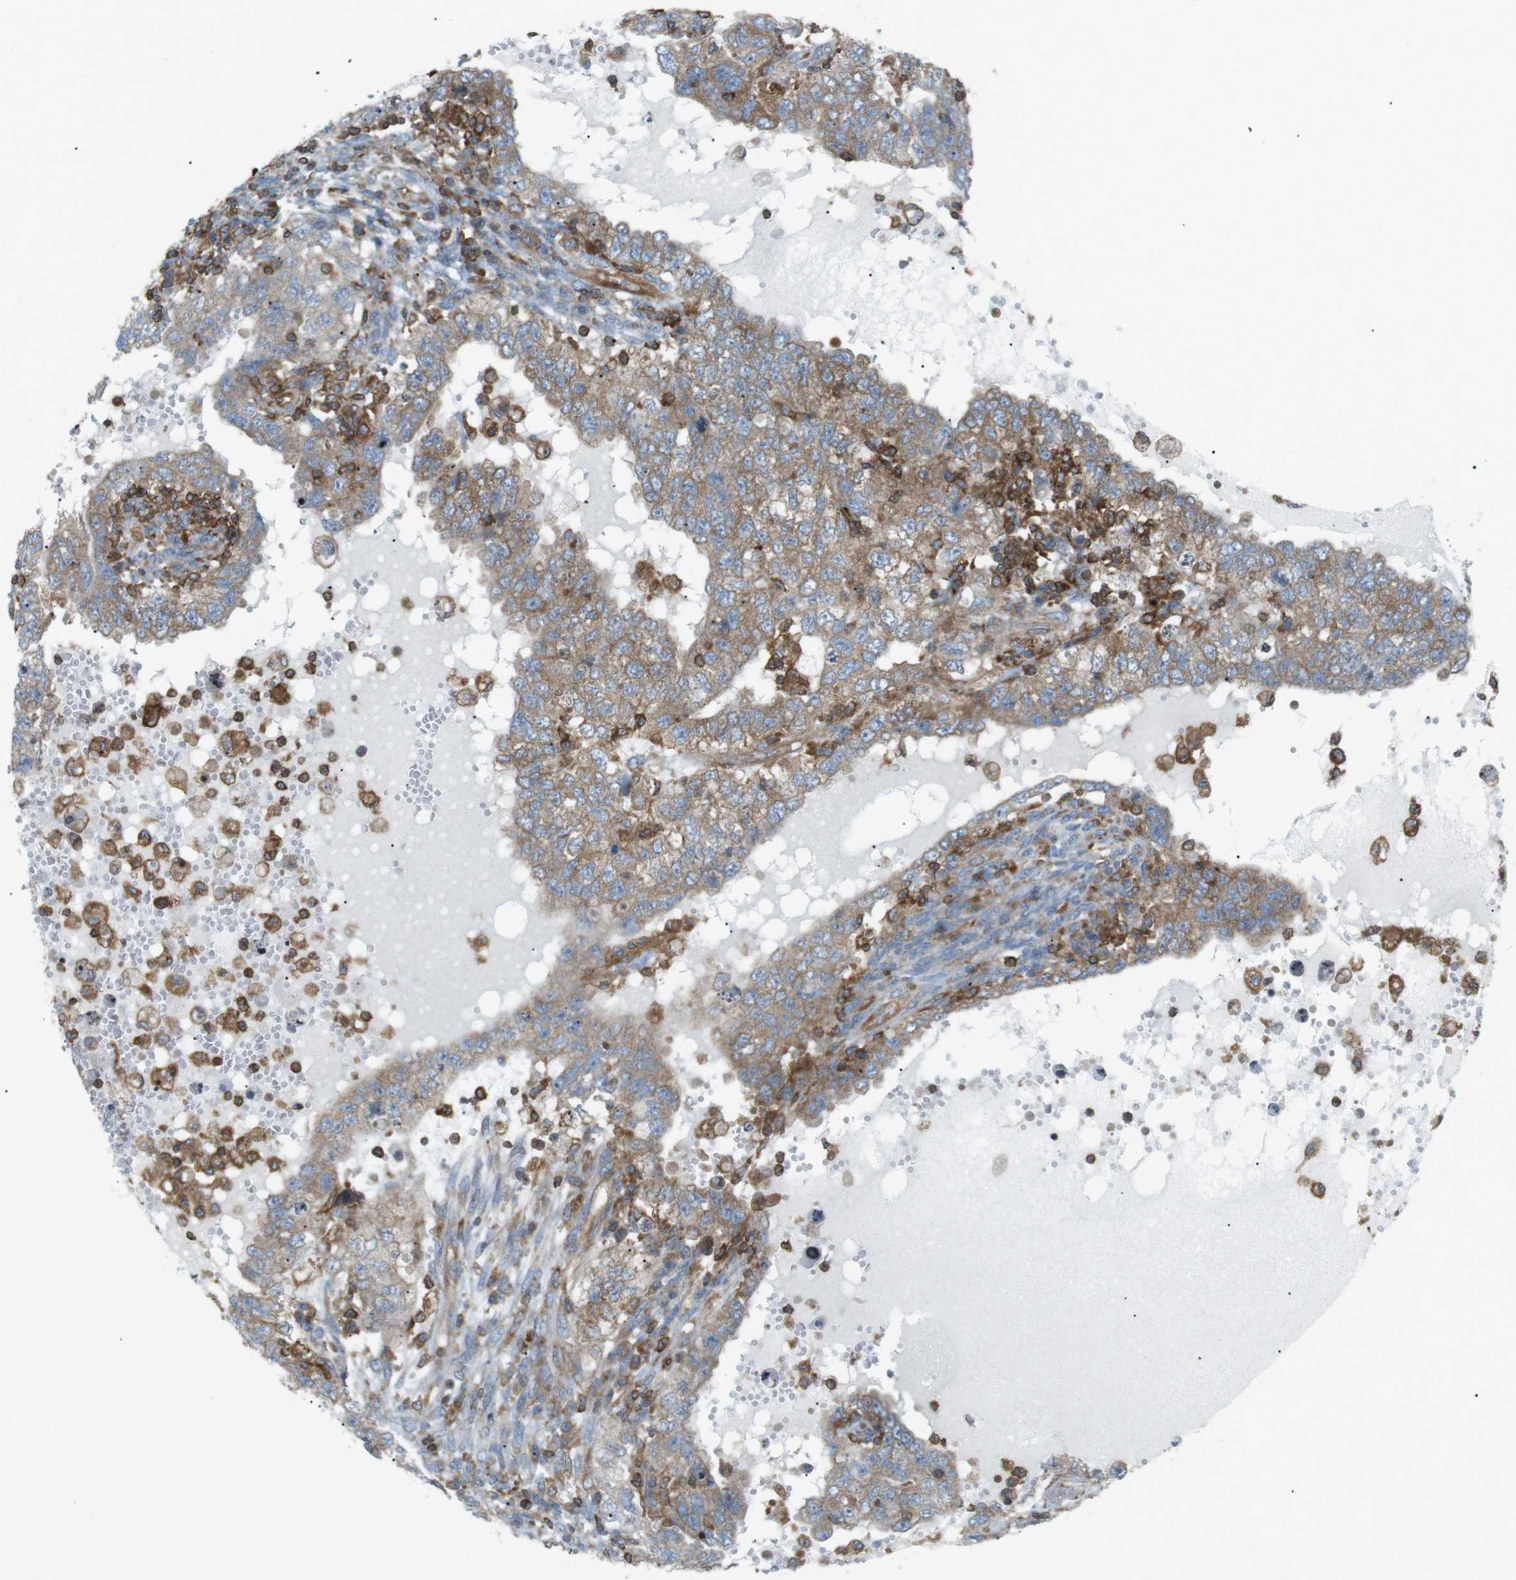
{"staining": {"intensity": "weak", "quantity": ">75%", "location": "cytoplasmic/membranous"}, "tissue": "testis cancer", "cell_type": "Tumor cells", "image_type": "cancer", "snomed": [{"axis": "morphology", "description": "Carcinoma, Embryonal, NOS"}, {"axis": "topography", "description": "Testis"}], "caption": "An IHC photomicrograph of neoplastic tissue is shown. Protein staining in brown shows weak cytoplasmic/membranous positivity in testis cancer (embryonal carcinoma) within tumor cells.", "gene": "FLII", "patient": {"sex": "male", "age": 26}}